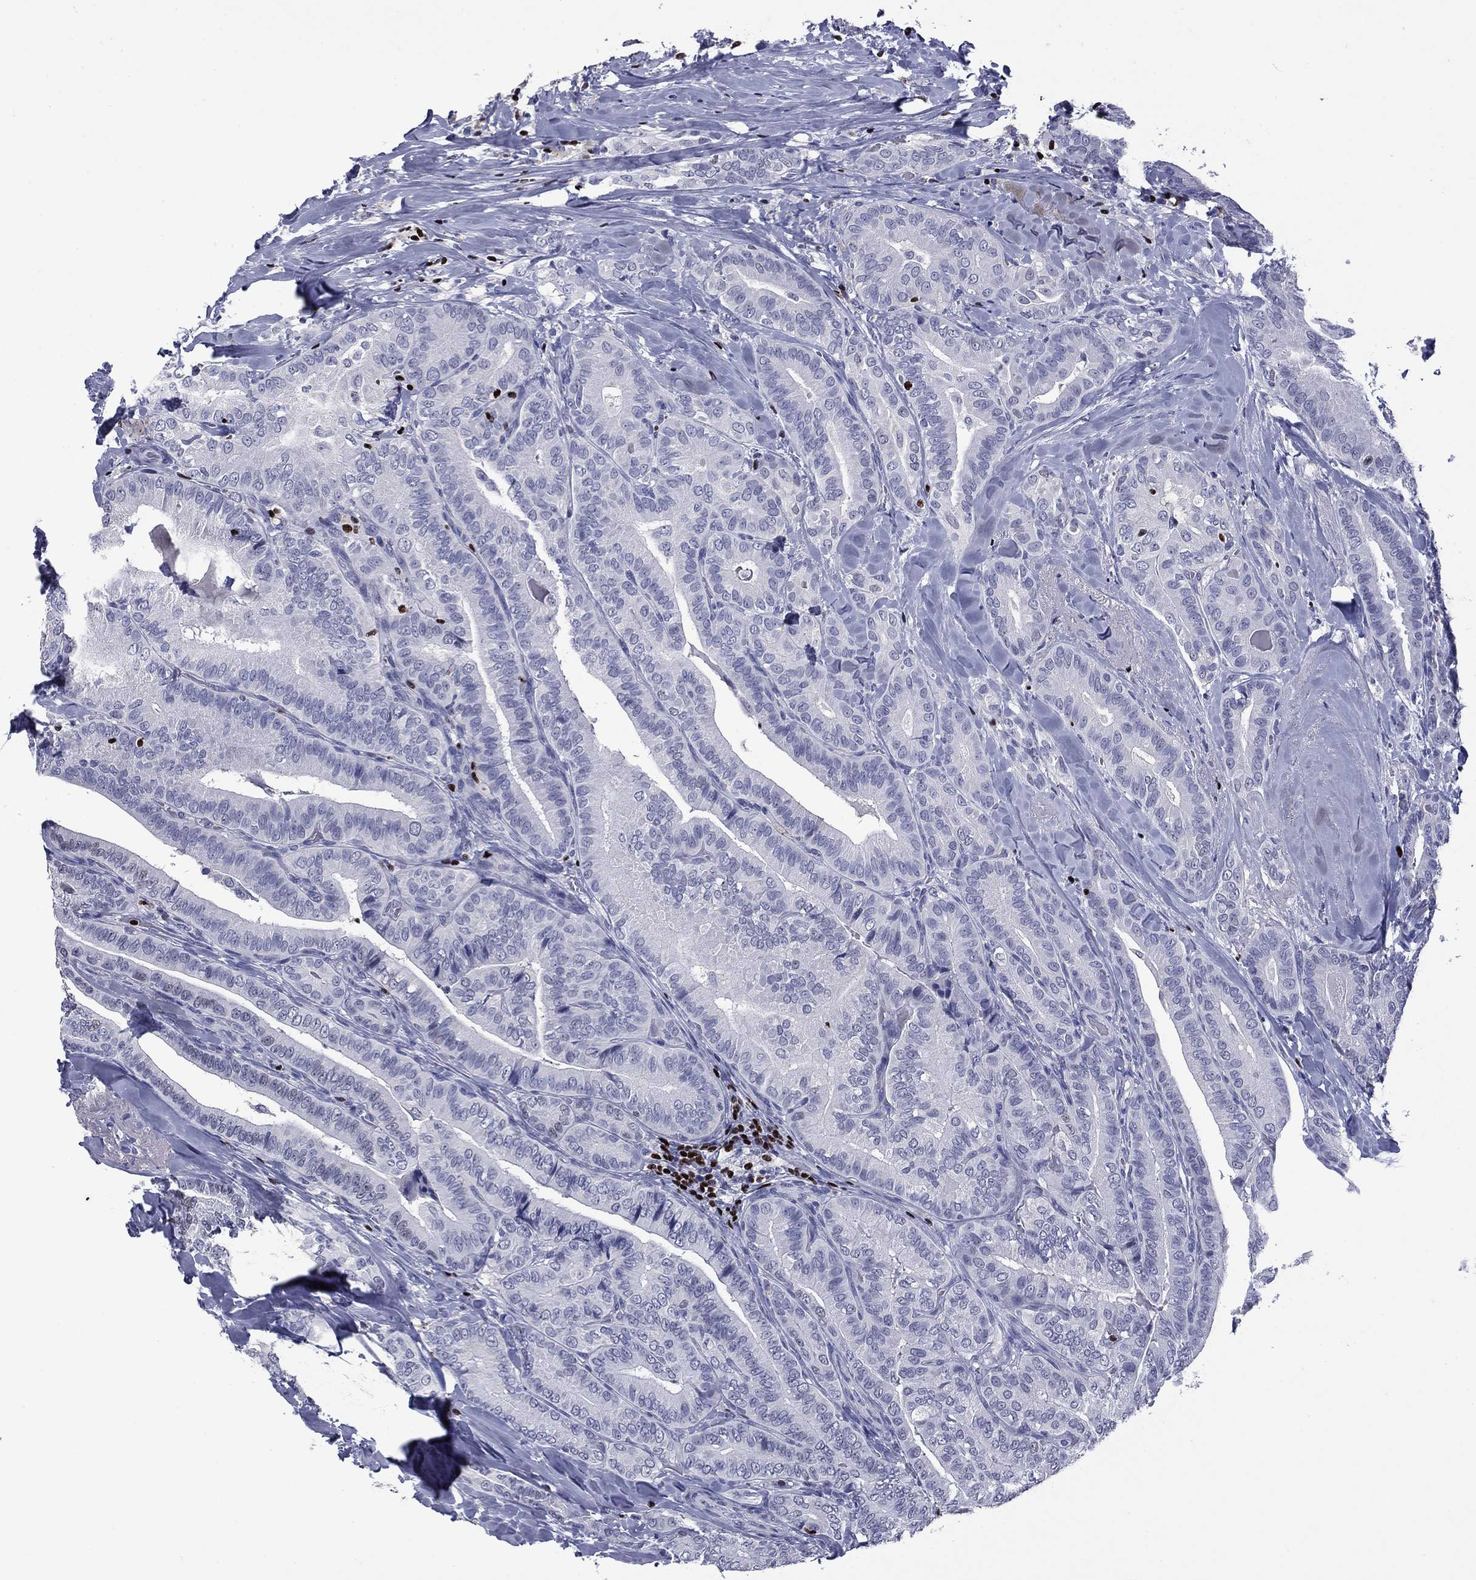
{"staining": {"intensity": "negative", "quantity": "none", "location": "none"}, "tissue": "thyroid cancer", "cell_type": "Tumor cells", "image_type": "cancer", "snomed": [{"axis": "morphology", "description": "Papillary adenocarcinoma, NOS"}, {"axis": "topography", "description": "Thyroid gland"}], "caption": "There is no significant staining in tumor cells of thyroid cancer. The staining is performed using DAB (3,3'-diaminobenzidine) brown chromogen with nuclei counter-stained in using hematoxylin.", "gene": "IKZF3", "patient": {"sex": "male", "age": 61}}